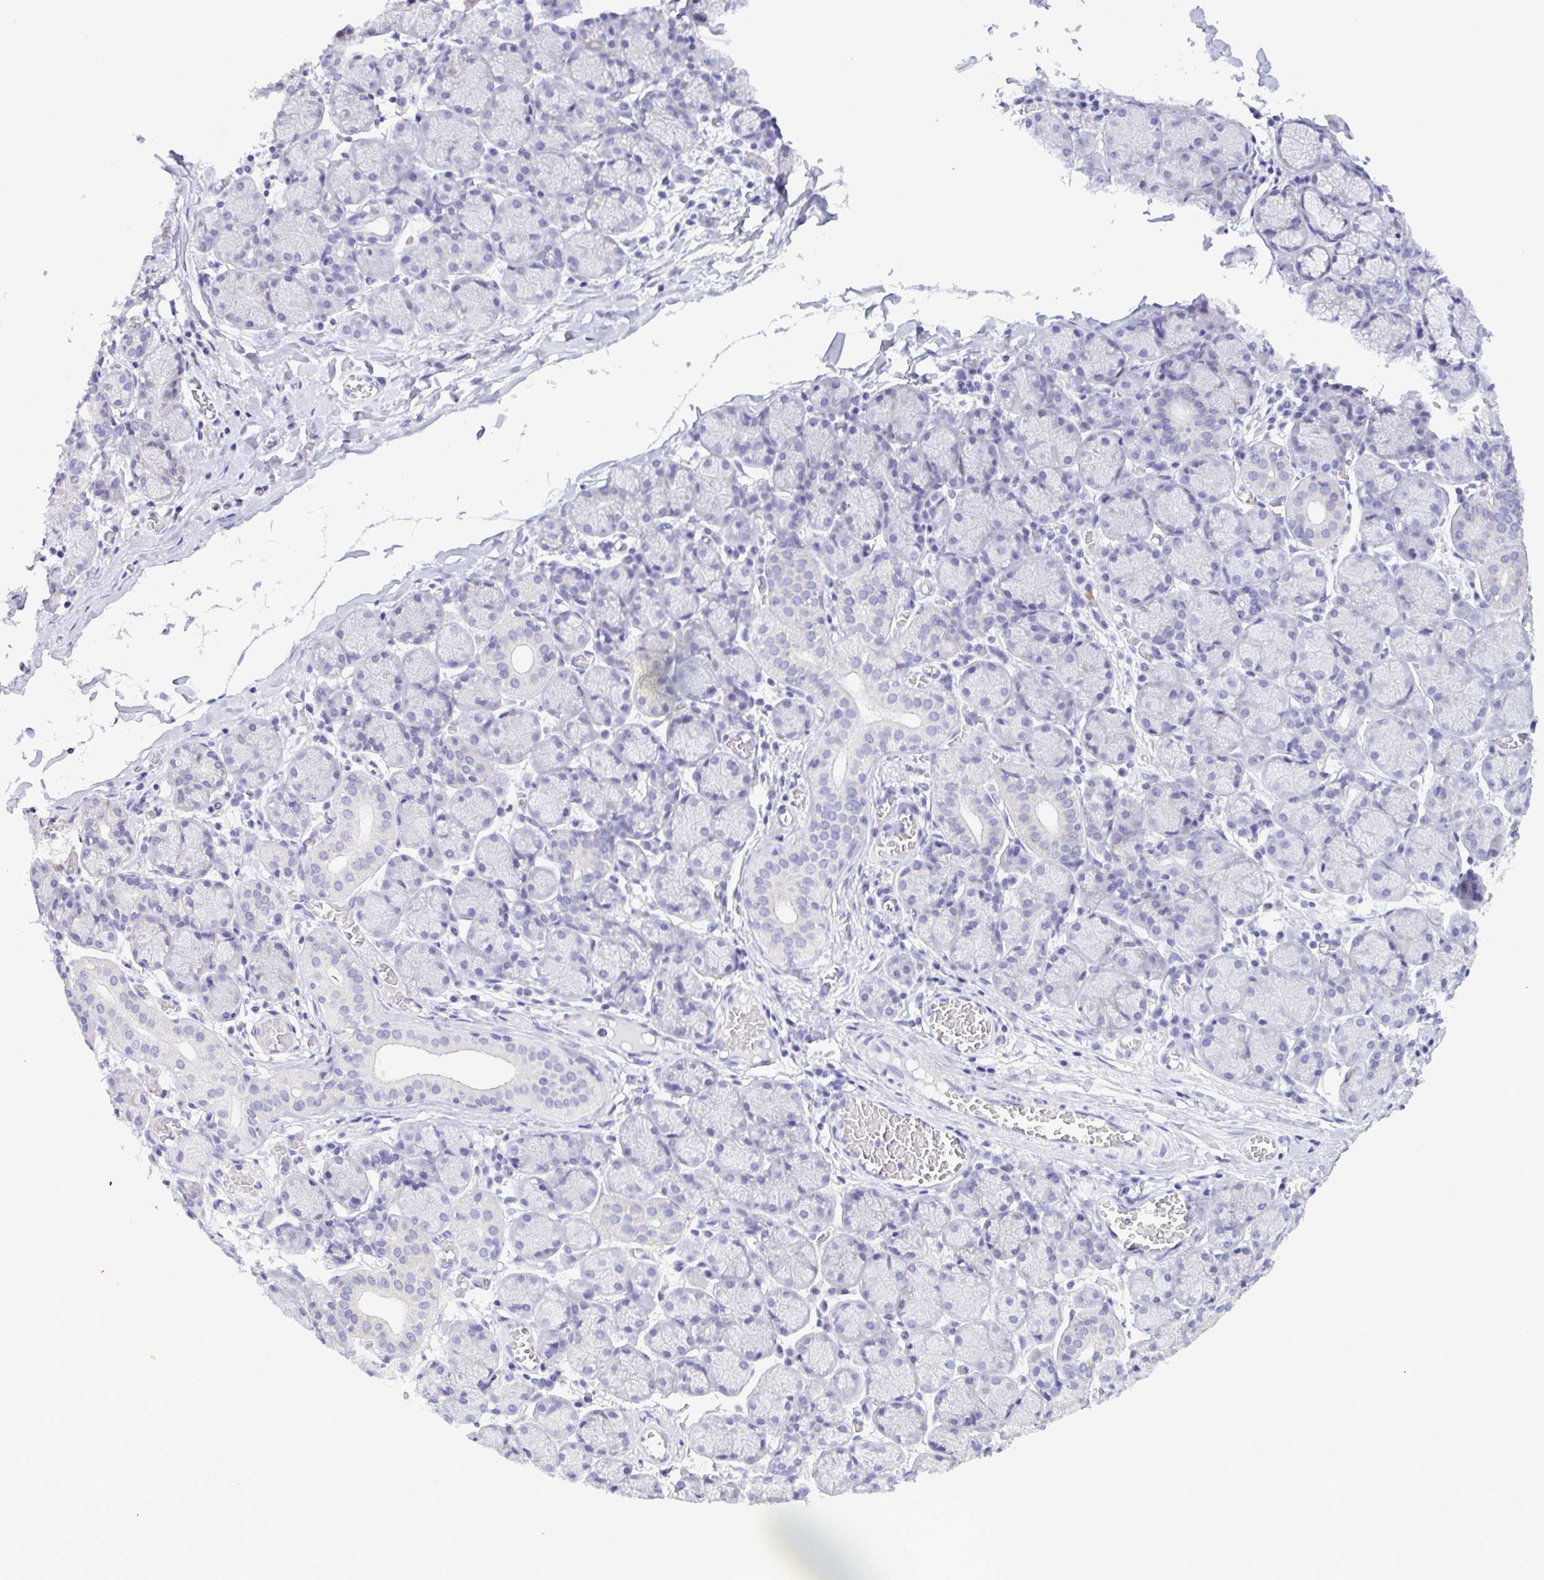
{"staining": {"intensity": "negative", "quantity": "none", "location": "none"}, "tissue": "salivary gland", "cell_type": "Glandular cells", "image_type": "normal", "snomed": [{"axis": "morphology", "description": "Normal tissue, NOS"}, {"axis": "topography", "description": "Salivary gland"}], "caption": "Immunohistochemistry (IHC) of normal human salivary gland exhibits no expression in glandular cells. (DAB (3,3'-diaminobenzidine) IHC with hematoxylin counter stain).", "gene": "TNNI3", "patient": {"sex": "female", "age": 24}}